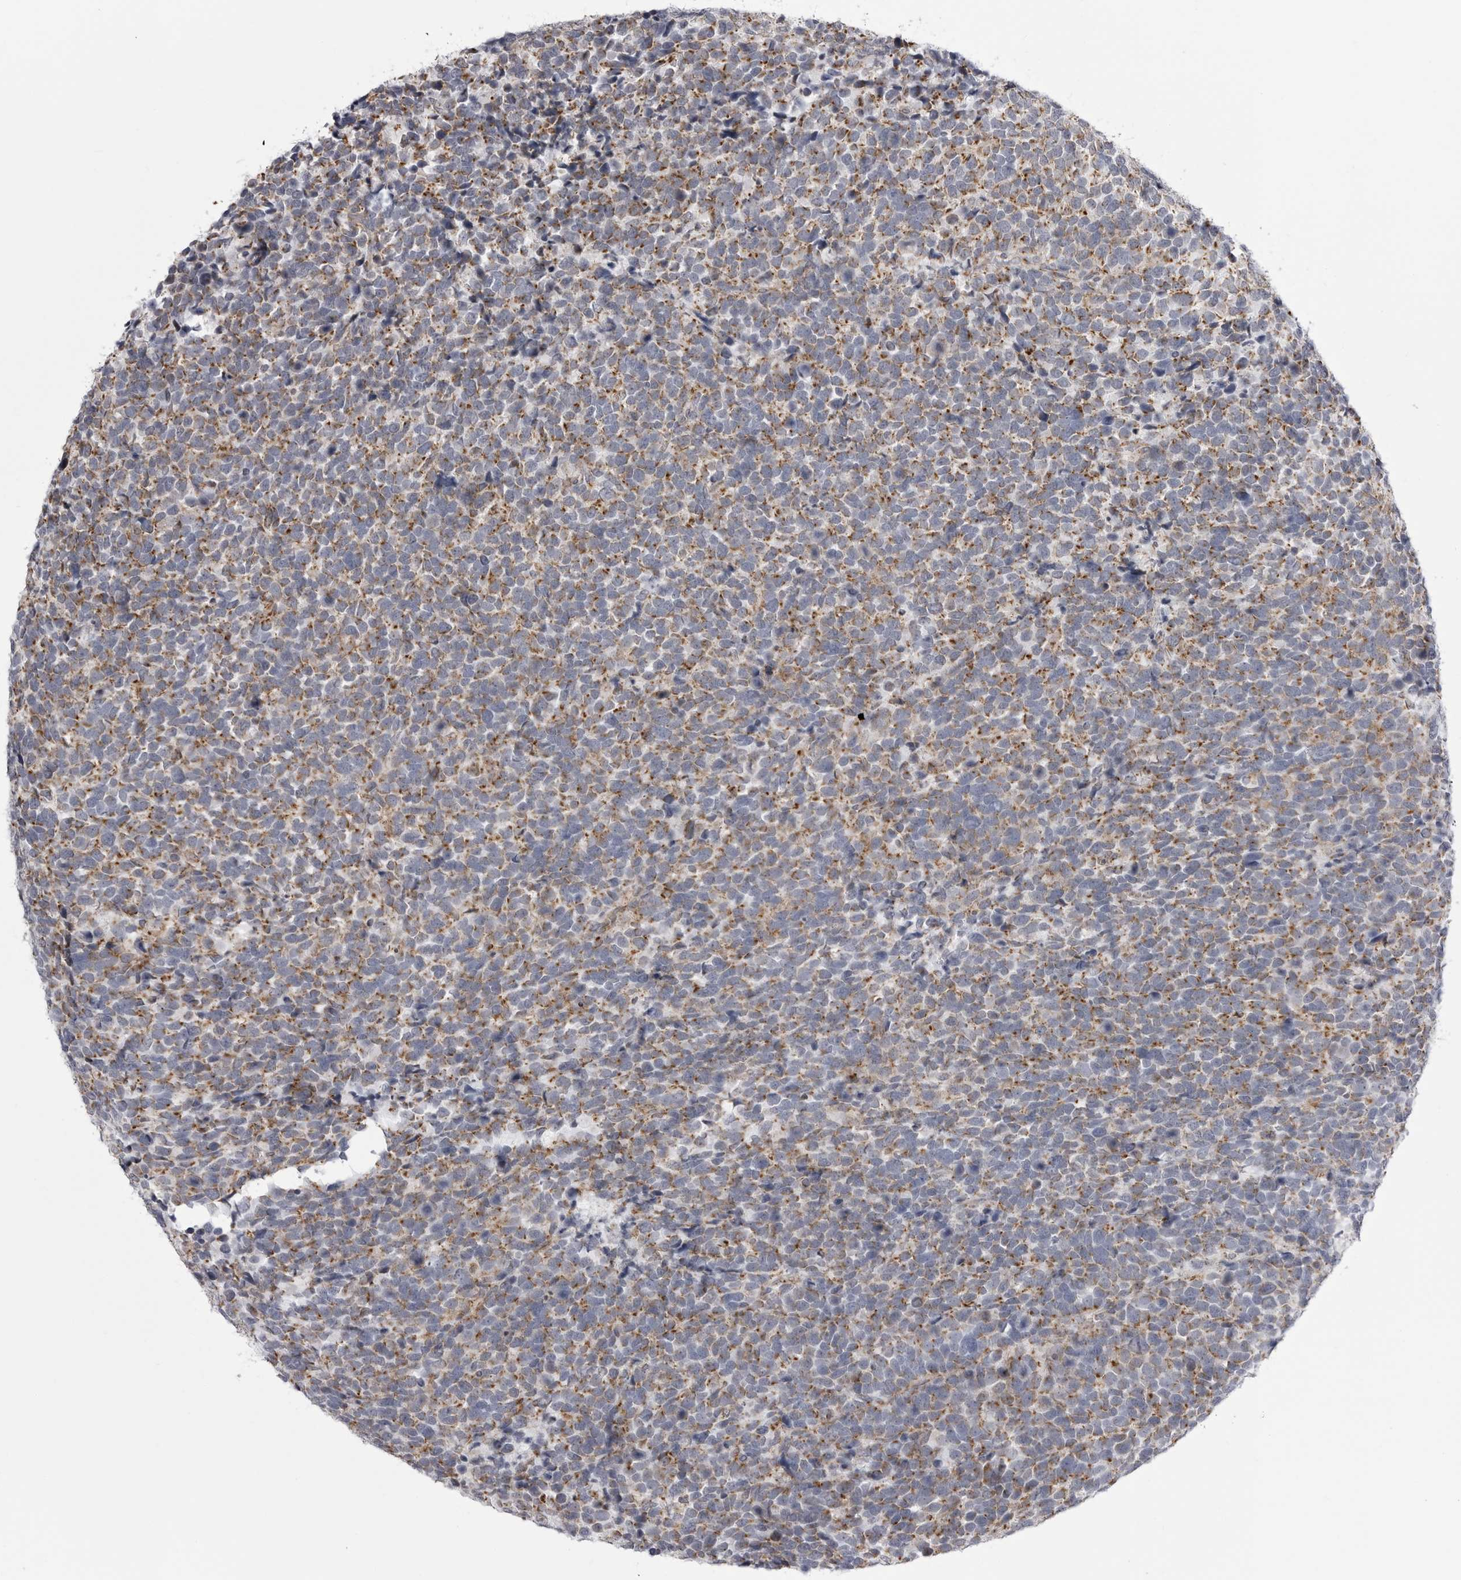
{"staining": {"intensity": "moderate", "quantity": ">75%", "location": "cytoplasmic/membranous"}, "tissue": "urothelial cancer", "cell_type": "Tumor cells", "image_type": "cancer", "snomed": [{"axis": "morphology", "description": "Urothelial carcinoma, High grade"}, {"axis": "topography", "description": "Urinary bladder"}], "caption": "This image displays urothelial carcinoma (high-grade) stained with immunohistochemistry (IHC) to label a protein in brown. The cytoplasmic/membranous of tumor cells show moderate positivity for the protein. Nuclei are counter-stained blue.", "gene": "FH", "patient": {"sex": "female", "age": 82}}